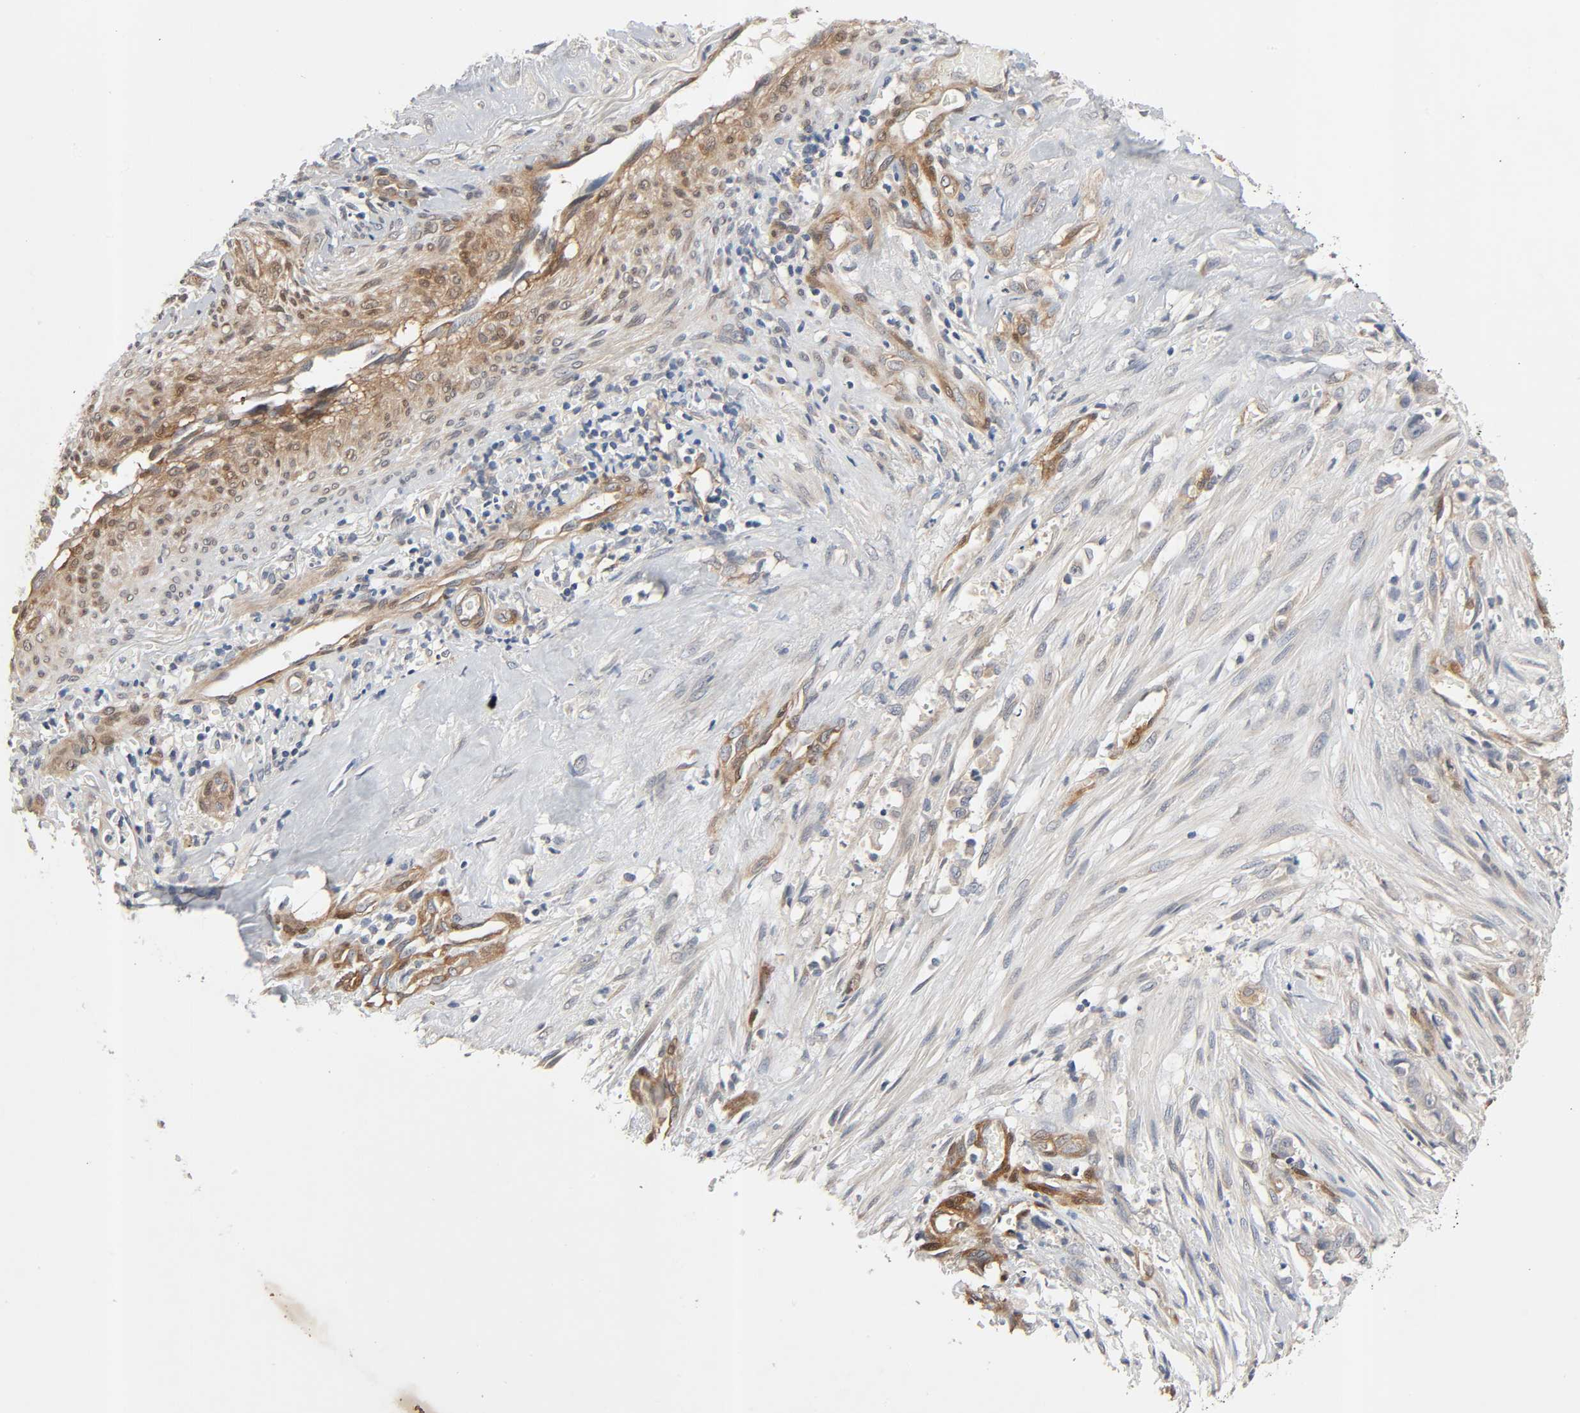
{"staining": {"intensity": "weak", "quantity": ">75%", "location": "cytoplasmic/membranous"}, "tissue": "liver cancer", "cell_type": "Tumor cells", "image_type": "cancer", "snomed": [{"axis": "morphology", "description": "Cholangiocarcinoma"}, {"axis": "topography", "description": "Liver"}], "caption": "DAB immunohistochemical staining of liver cholangiocarcinoma exhibits weak cytoplasmic/membranous protein expression in approximately >75% of tumor cells.", "gene": "PTK2", "patient": {"sex": "female", "age": 70}}